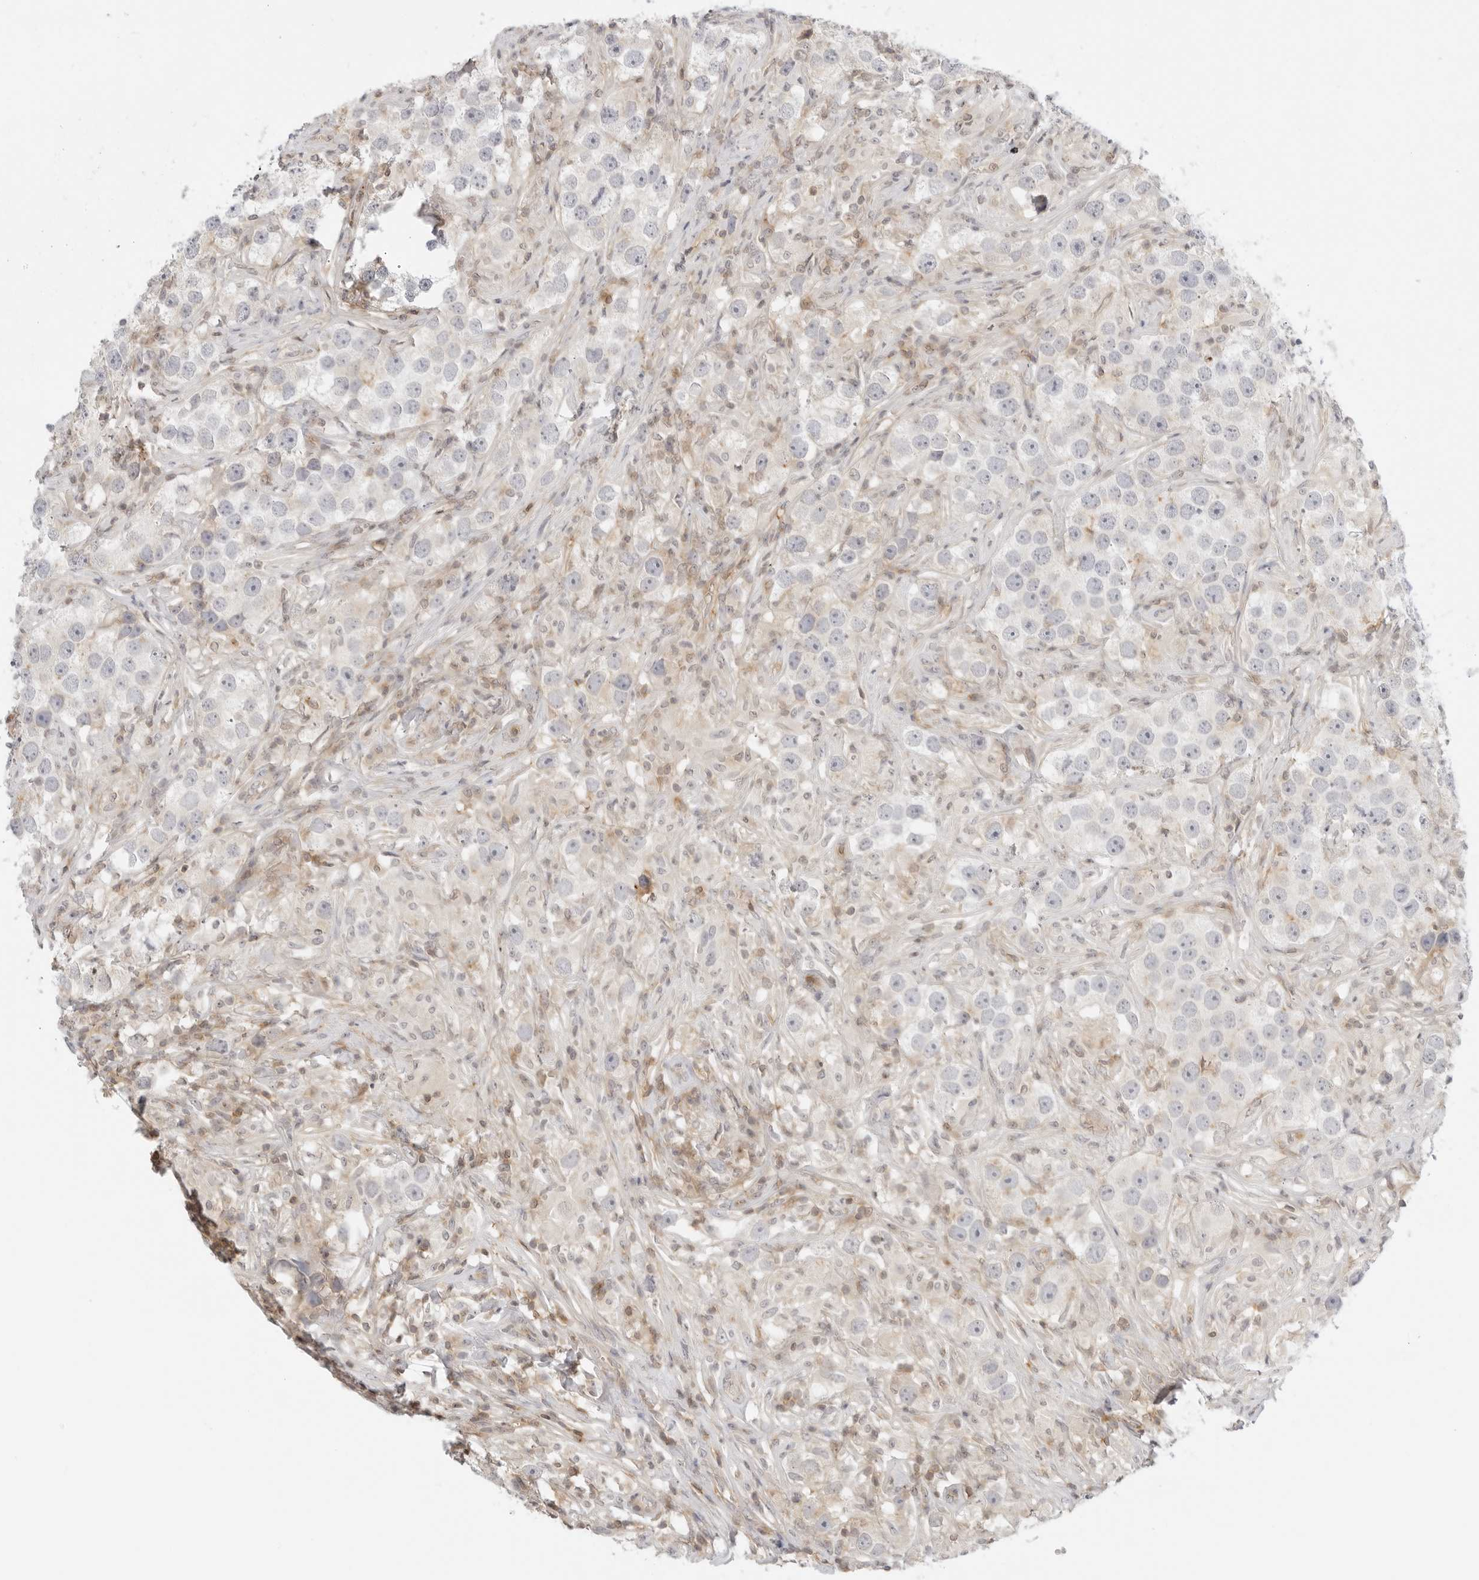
{"staining": {"intensity": "negative", "quantity": "none", "location": "none"}, "tissue": "testis cancer", "cell_type": "Tumor cells", "image_type": "cancer", "snomed": [{"axis": "morphology", "description": "Seminoma, NOS"}, {"axis": "topography", "description": "Testis"}], "caption": "High power microscopy photomicrograph of an immunohistochemistry image of testis cancer (seminoma), revealing no significant staining in tumor cells. Brightfield microscopy of immunohistochemistry (IHC) stained with DAB (3,3'-diaminobenzidine) (brown) and hematoxylin (blue), captured at high magnification.", "gene": "OSCP1", "patient": {"sex": "male", "age": 49}}